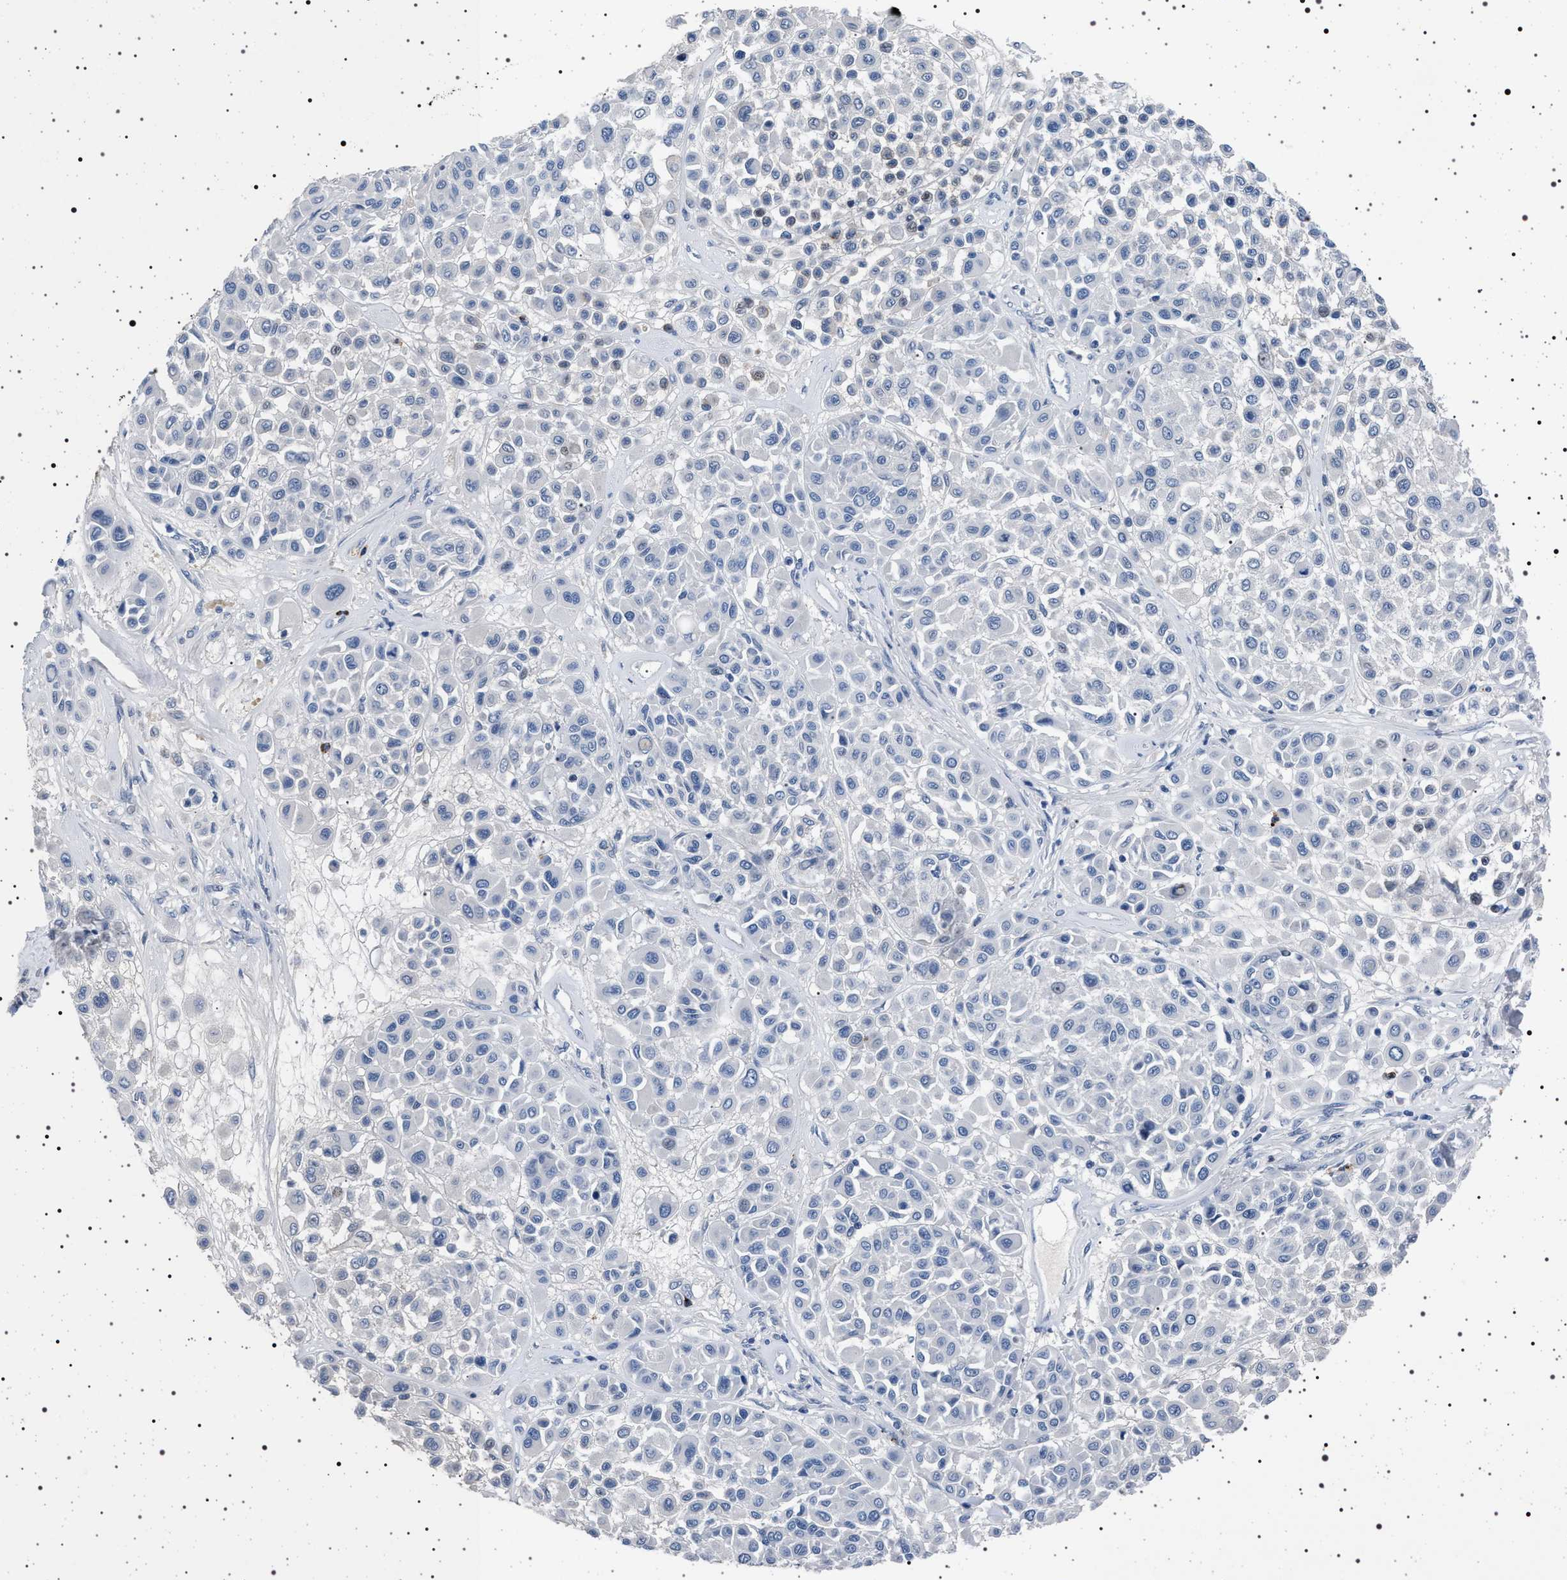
{"staining": {"intensity": "negative", "quantity": "none", "location": "none"}, "tissue": "melanoma", "cell_type": "Tumor cells", "image_type": "cancer", "snomed": [{"axis": "morphology", "description": "Malignant melanoma, Metastatic site"}, {"axis": "topography", "description": "Soft tissue"}], "caption": "IHC of melanoma shows no positivity in tumor cells. The staining is performed using DAB brown chromogen with nuclei counter-stained in using hematoxylin.", "gene": "NAT9", "patient": {"sex": "male", "age": 41}}